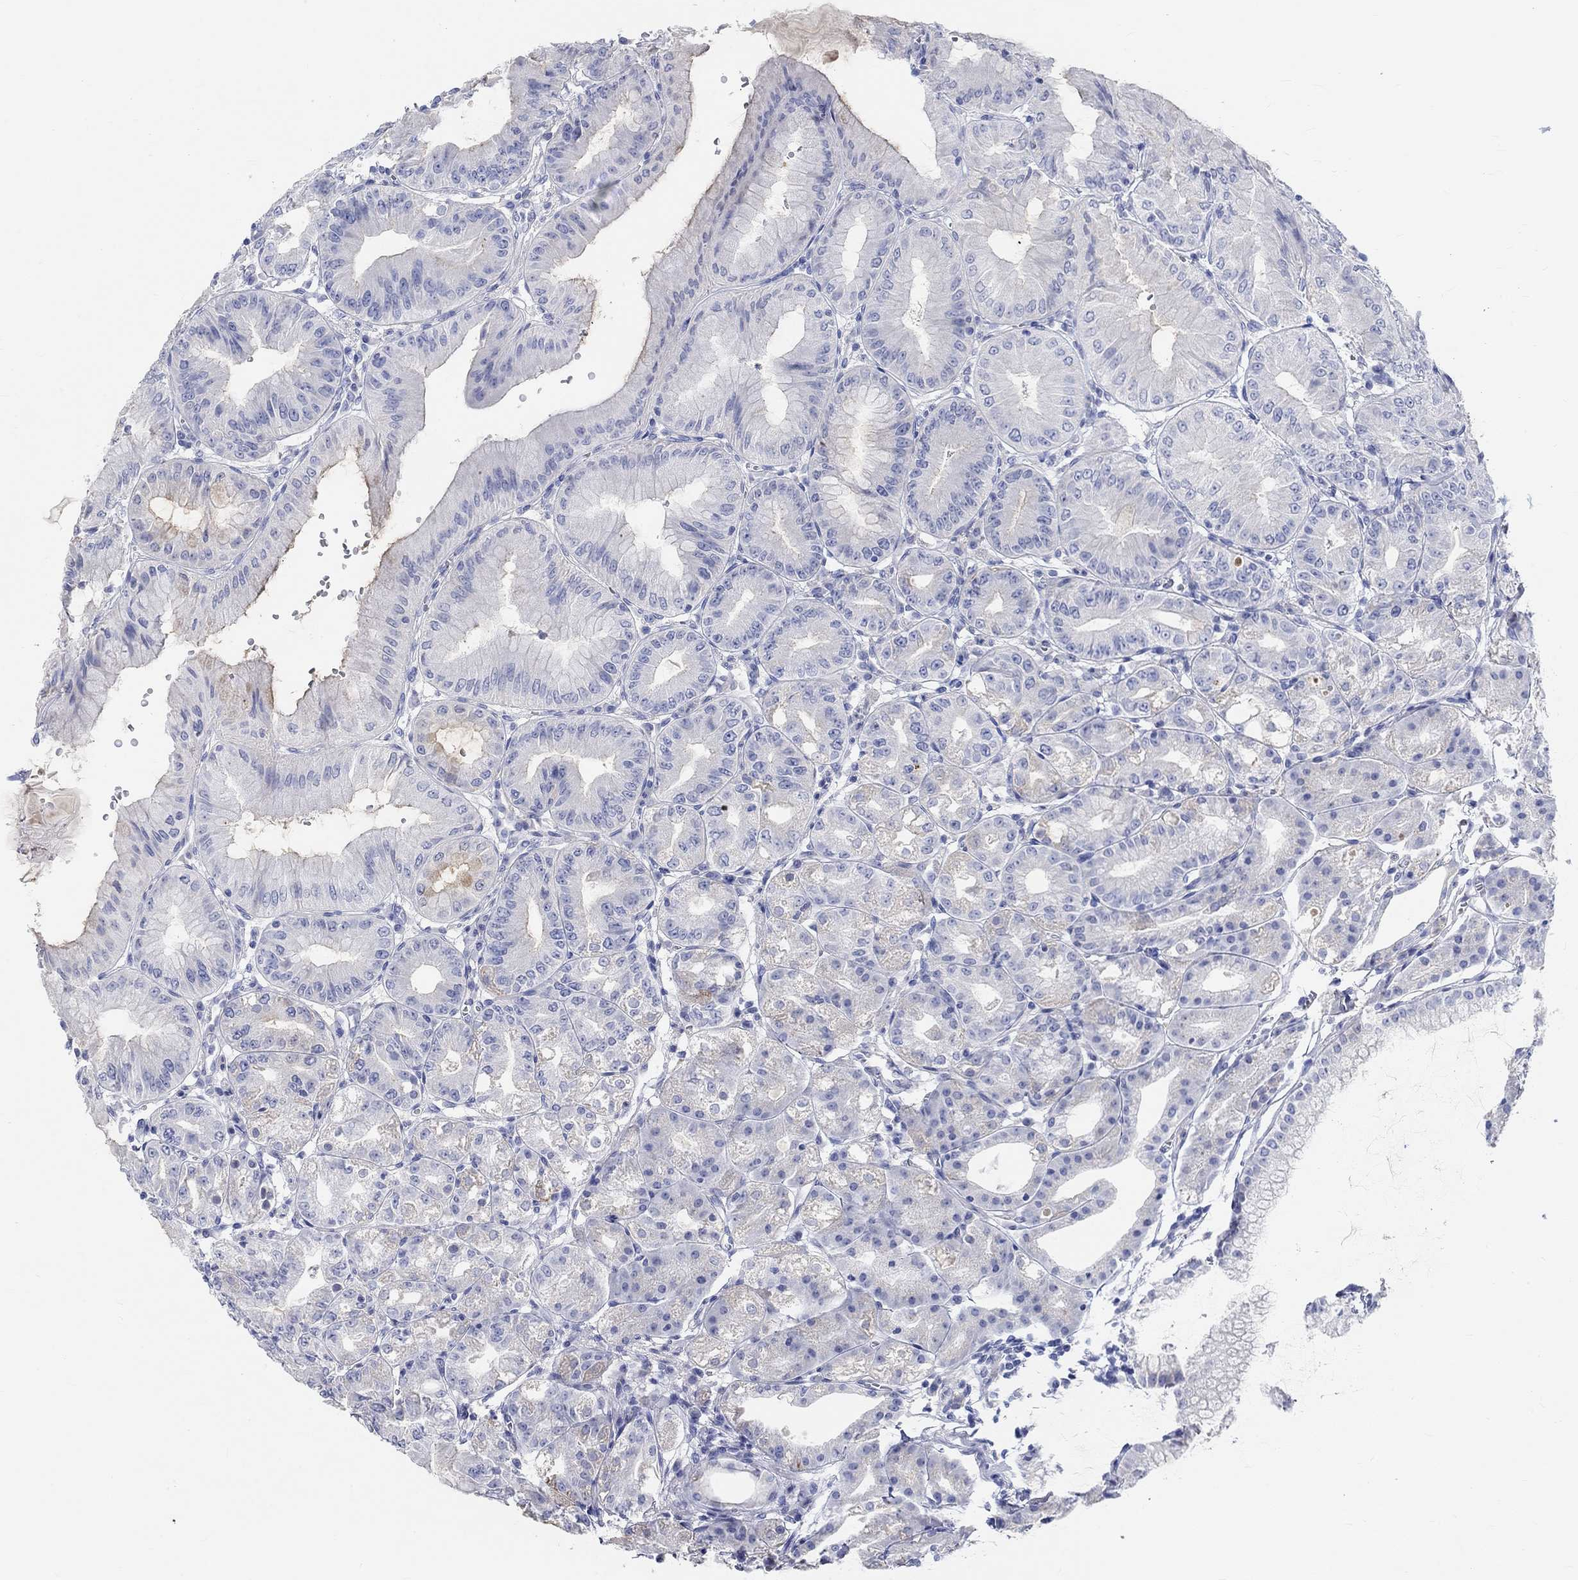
{"staining": {"intensity": "negative", "quantity": "none", "location": "none"}, "tissue": "stomach", "cell_type": "Glandular cells", "image_type": "normal", "snomed": [{"axis": "morphology", "description": "Normal tissue, NOS"}, {"axis": "topography", "description": "Stomach"}], "caption": "Immunohistochemistry (IHC) of benign stomach reveals no staining in glandular cells.", "gene": "NAV3", "patient": {"sex": "male", "age": 71}}